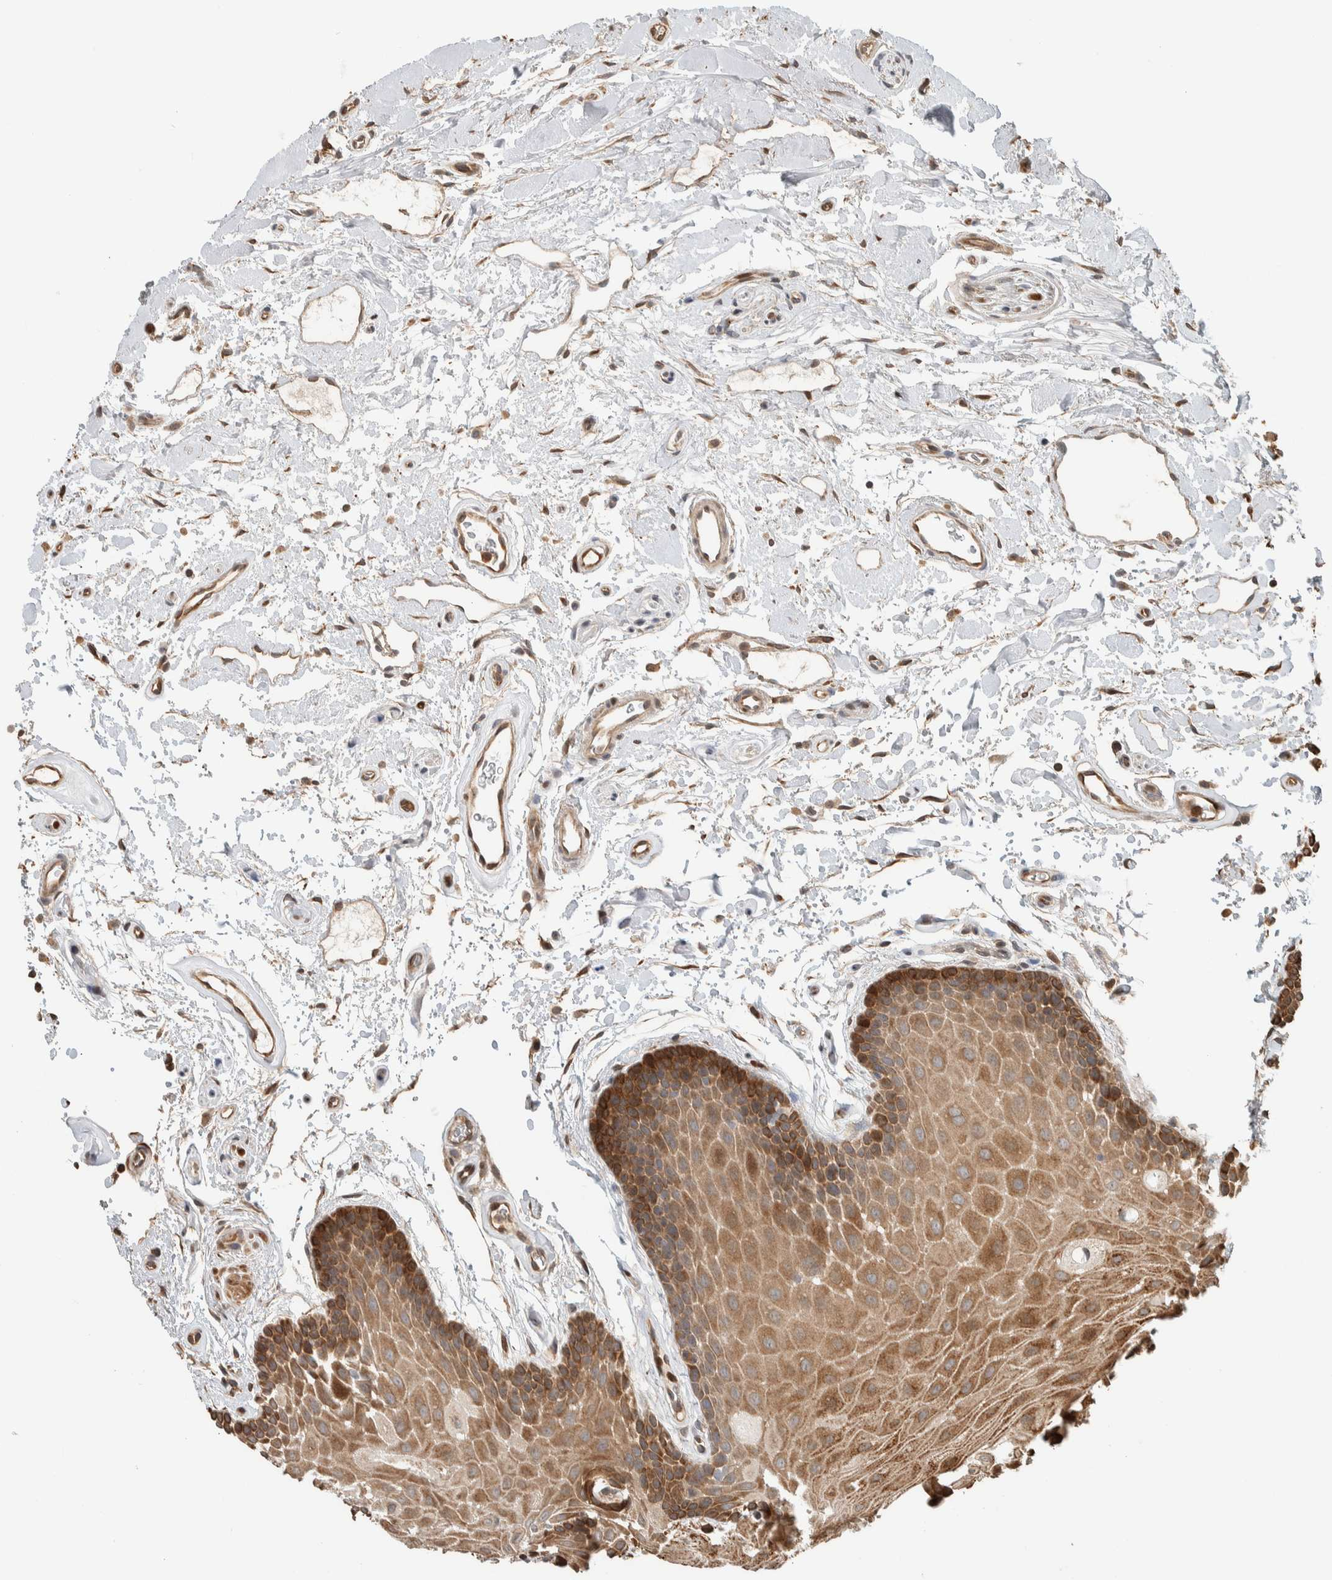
{"staining": {"intensity": "strong", "quantity": ">75%", "location": "cytoplasmic/membranous"}, "tissue": "oral mucosa", "cell_type": "Squamous epithelial cells", "image_type": "normal", "snomed": [{"axis": "morphology", "description": "Normal tissue, NOS"}, {"axis": "topography", "description": "Oral tissue"}], "caption": "Protein analysis of unremarkable oral mucosa reveals strong cytoplasmic/membranous positivity in about >75% of squamous epithelial cells. The staining was performed using DAB to visualize the protein expression in brown, while the nuclei were stained in blue with hematoxylin (Magnification: 20x).", "gene": "CNTROB", "patient": {"sex": "male", "age": 62}}